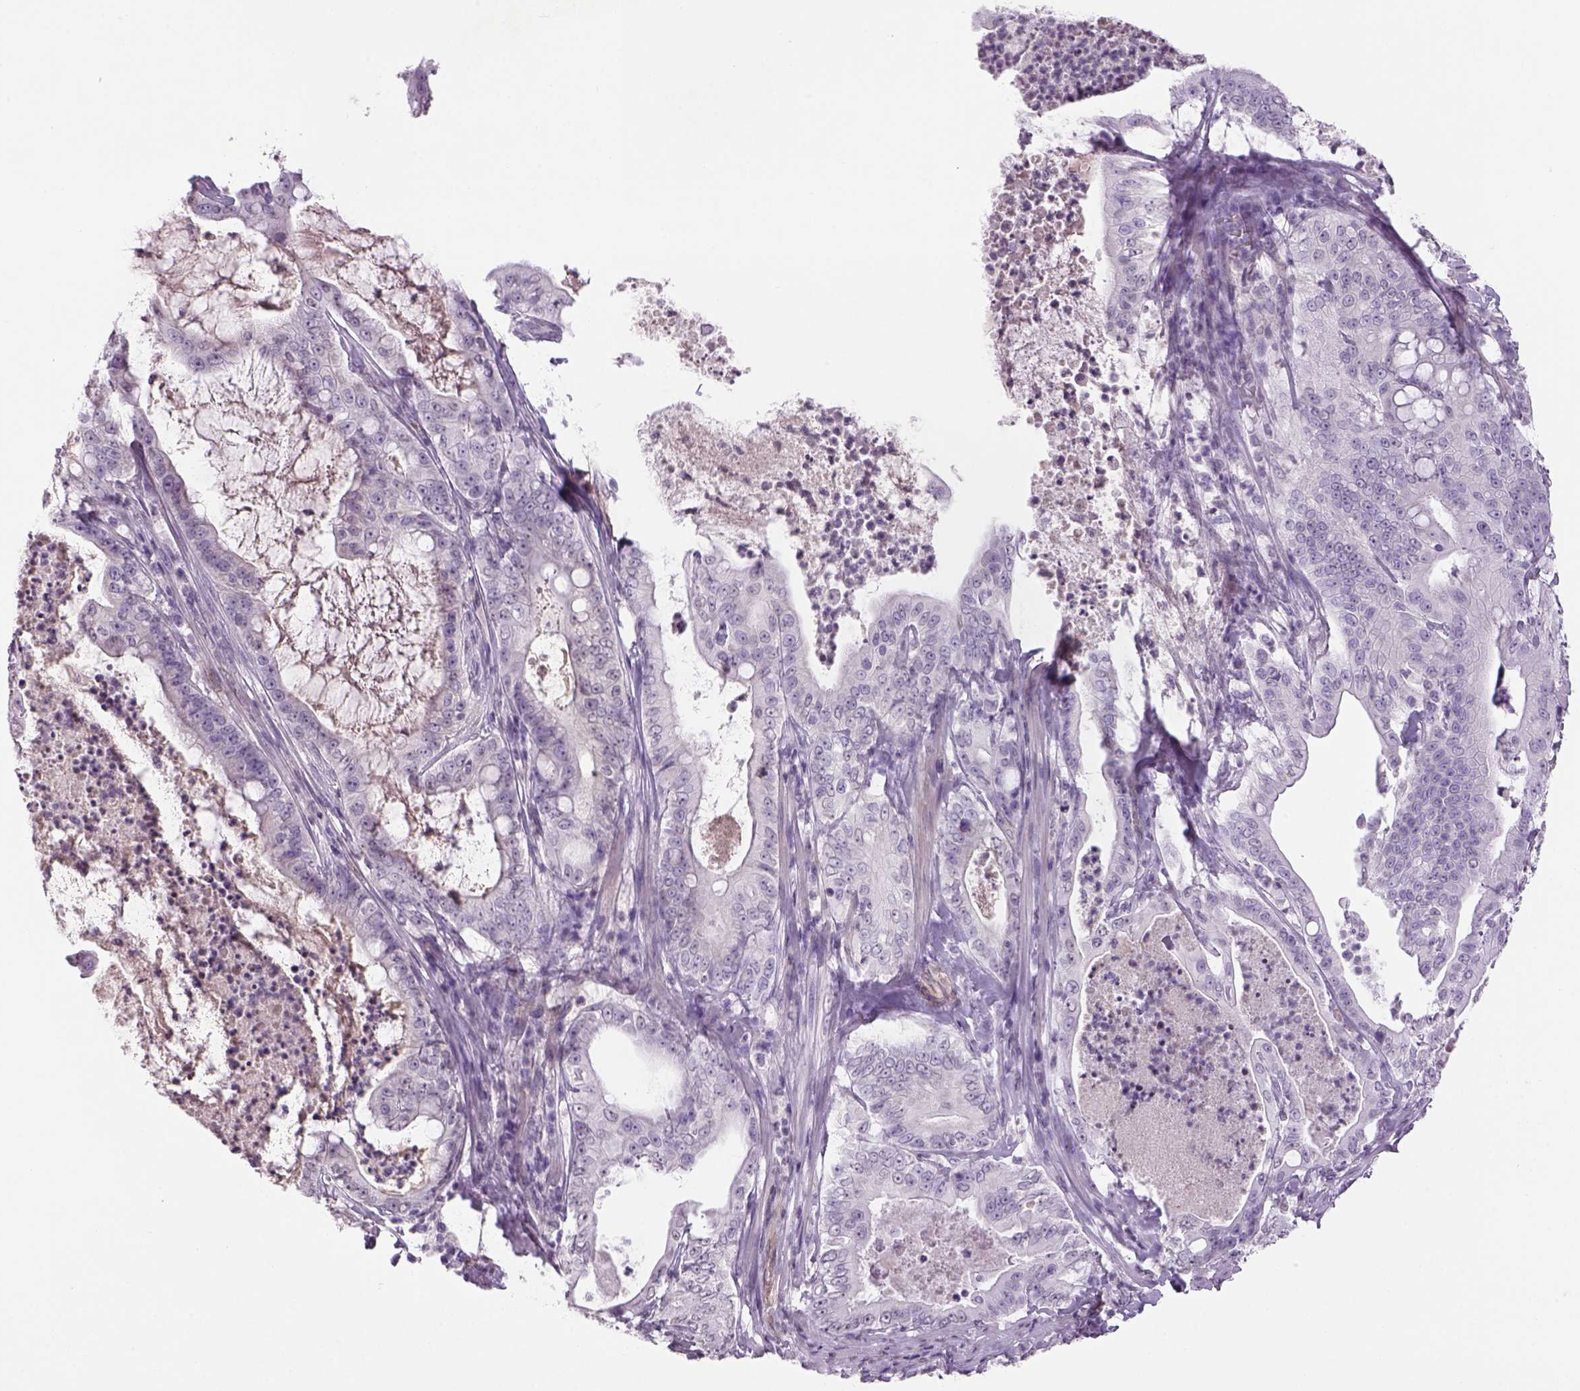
{"staining": {"intensity": "negative", "quantity": "none", "location": "none"}, "tissue": "pancreatic cancer", "cell_type": "Tumor cells", "image_type": "cancer", "snomed": [{"axis": "morphology", "description": "Adenocarcinoma, NOS"}, {"axis": "topography", "description": "Pancreas"}], "caption": "This histopathology image is of pancreatic adenocarcinoma stained with IHC to label a protein in brown with the nuclei are counter-stained blue. There is no expression in tumor cells.", "gene": "PRRT1", "patient": {"sex": "male", "age": 71}}